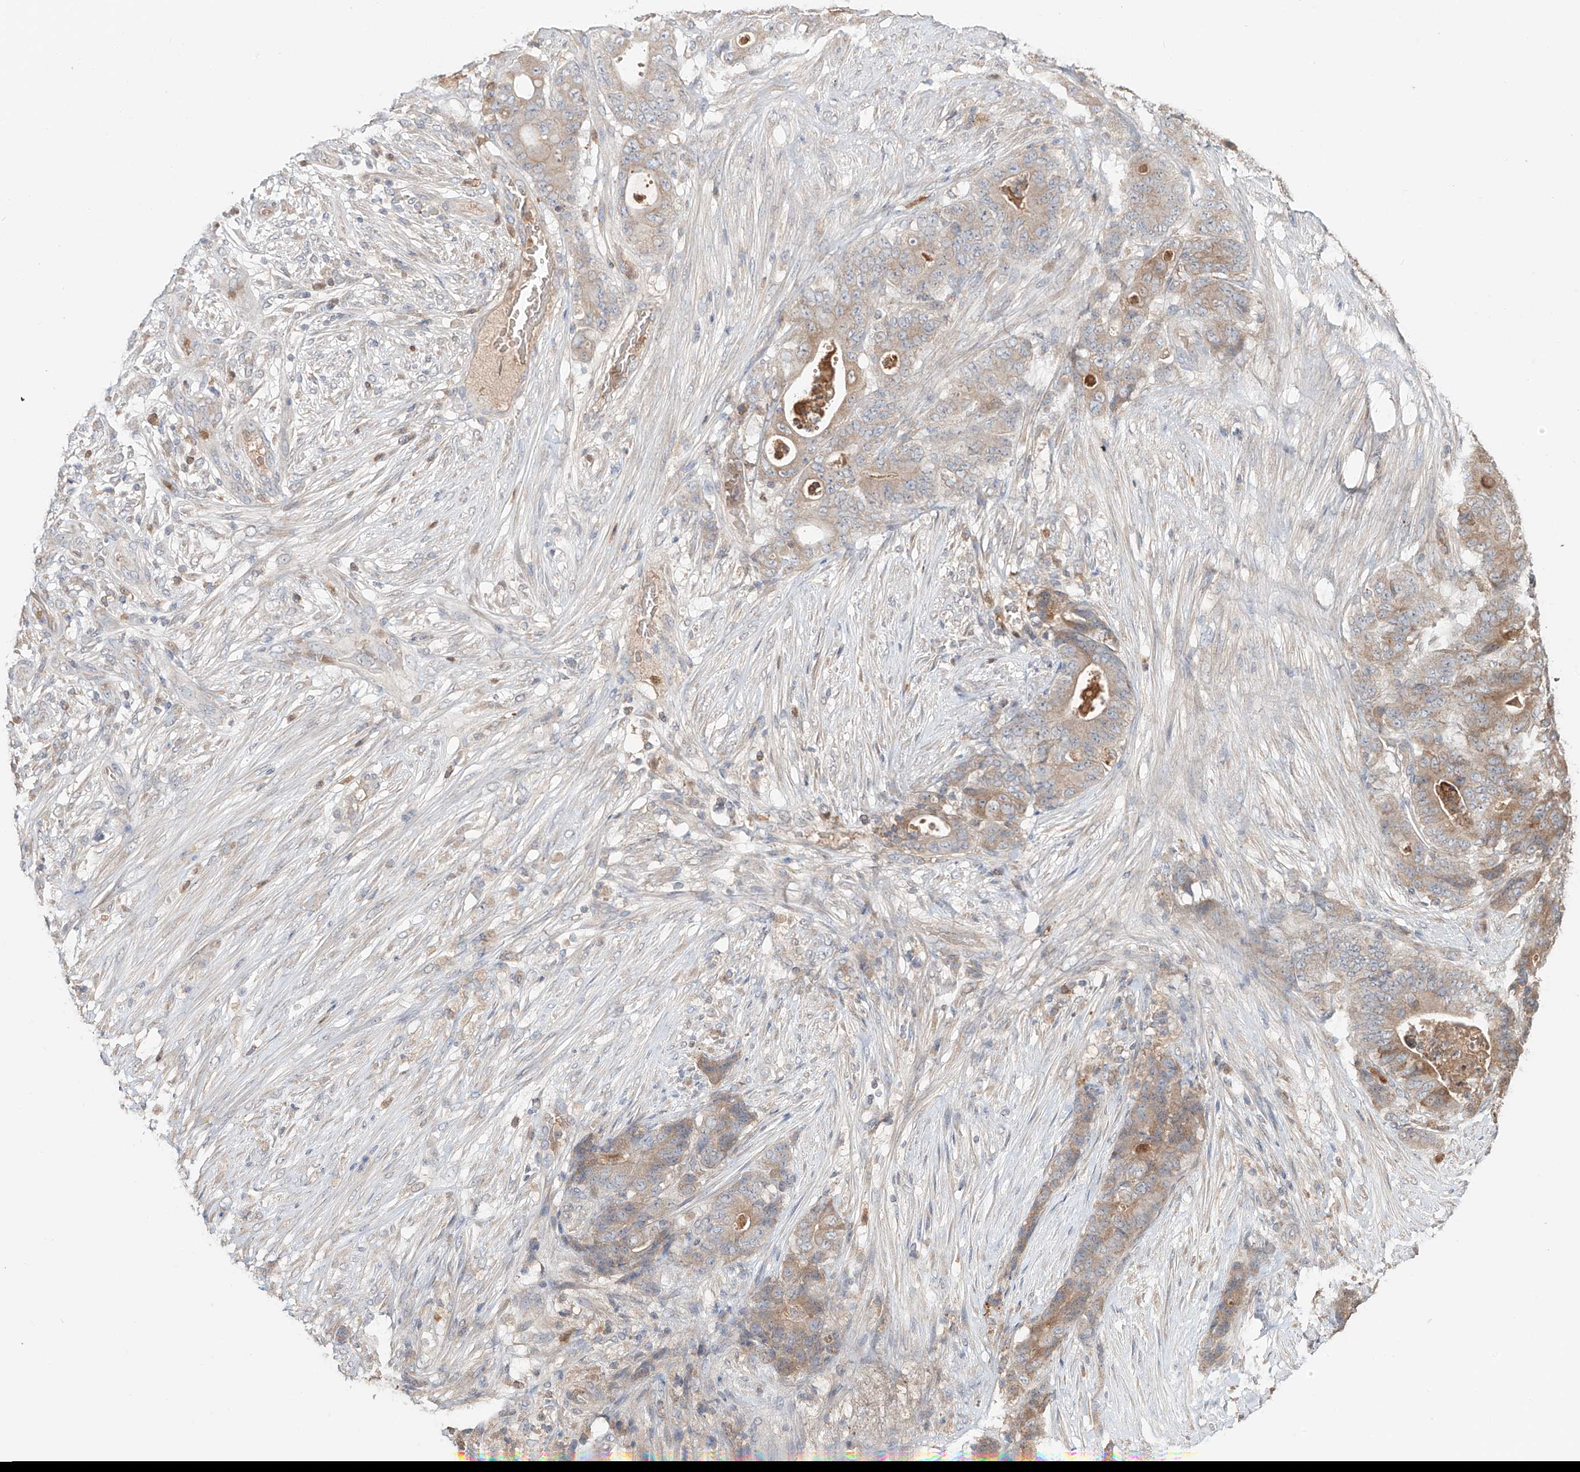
{"staining": {"intensity": "moderate", "quantity": ">75%", "location": "cytoplasmic/membranous"}, "tissue": "stomach cancer", "cell_type": "Tumor cells", "image_type": "cancer", "snomed": [{"axis": "morphology", "description": "Adenocarcinoma, NOS"}, {"axis": "topography", "description": "Stomach"}], "caption": "Protein staining of stomach adenocarcinoma tissue reveals moderate cytoplasmic/membranous staining in approximately >75% of tumor cells.", "gene": "ERO1A", "patient": {"sex": "female", "age": 73}}